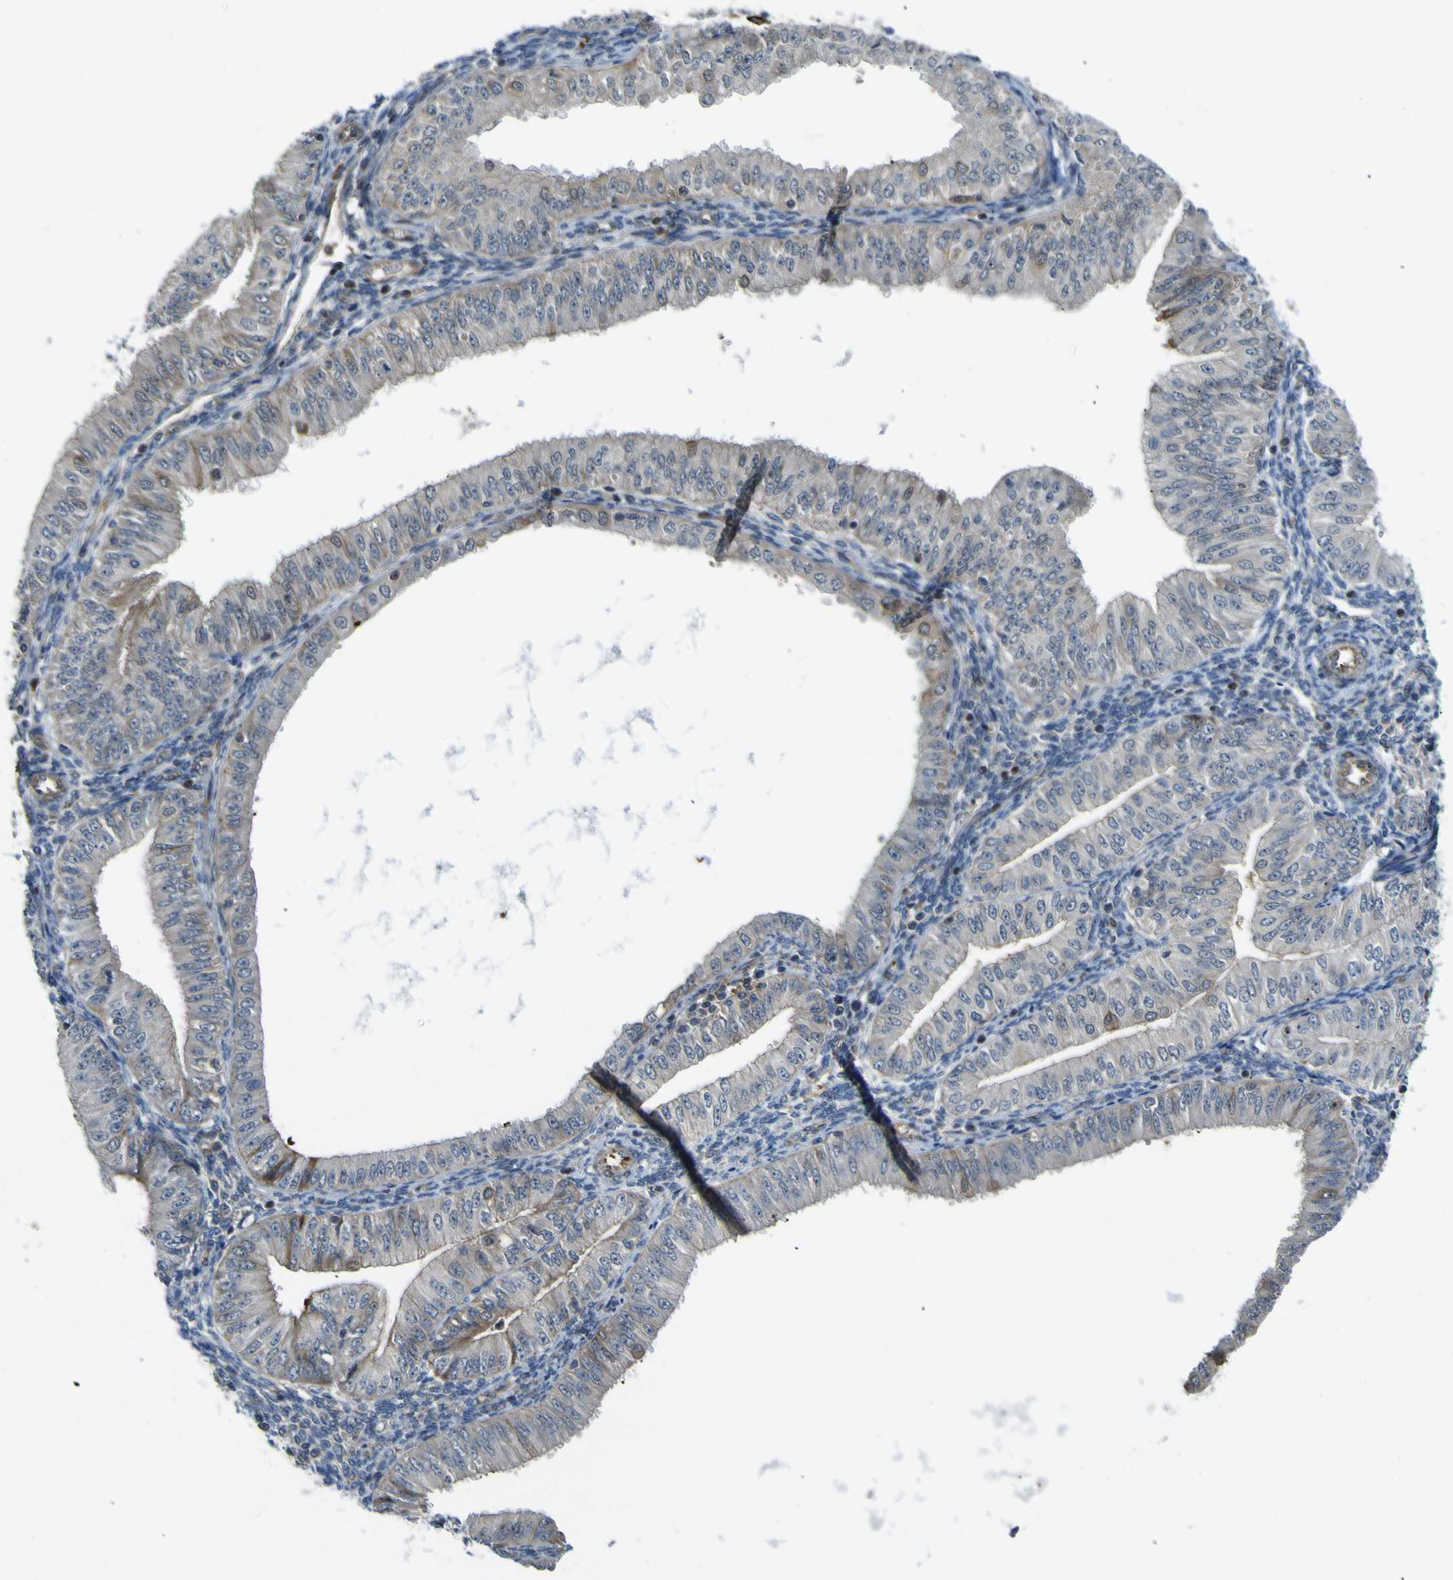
{"staining": {"intensity": "moderate", "quantity": "<25%", "location": "cytoplasmic/membranous"}, "tissue": "endometrial cancer", "cell_type": "Tumor cells", "image_type": "cancer", "snomed": [{"axis": "morphology", "description": "Normal tissue, NOS"}, {"axis": "morphology", "description": "Adenocarcinoma, NOS"}, {"axis": "topography", "description": "Endometrium"}], "caption": "Adenocarcinoma (endometrial) was stained to show a protein in brown. There is low levels of moderate cytoplasmic/membranous expression in about <25% of tumor cells.", "gene": "KDM7A", "patient": {"sex": "female", "age": 53}}